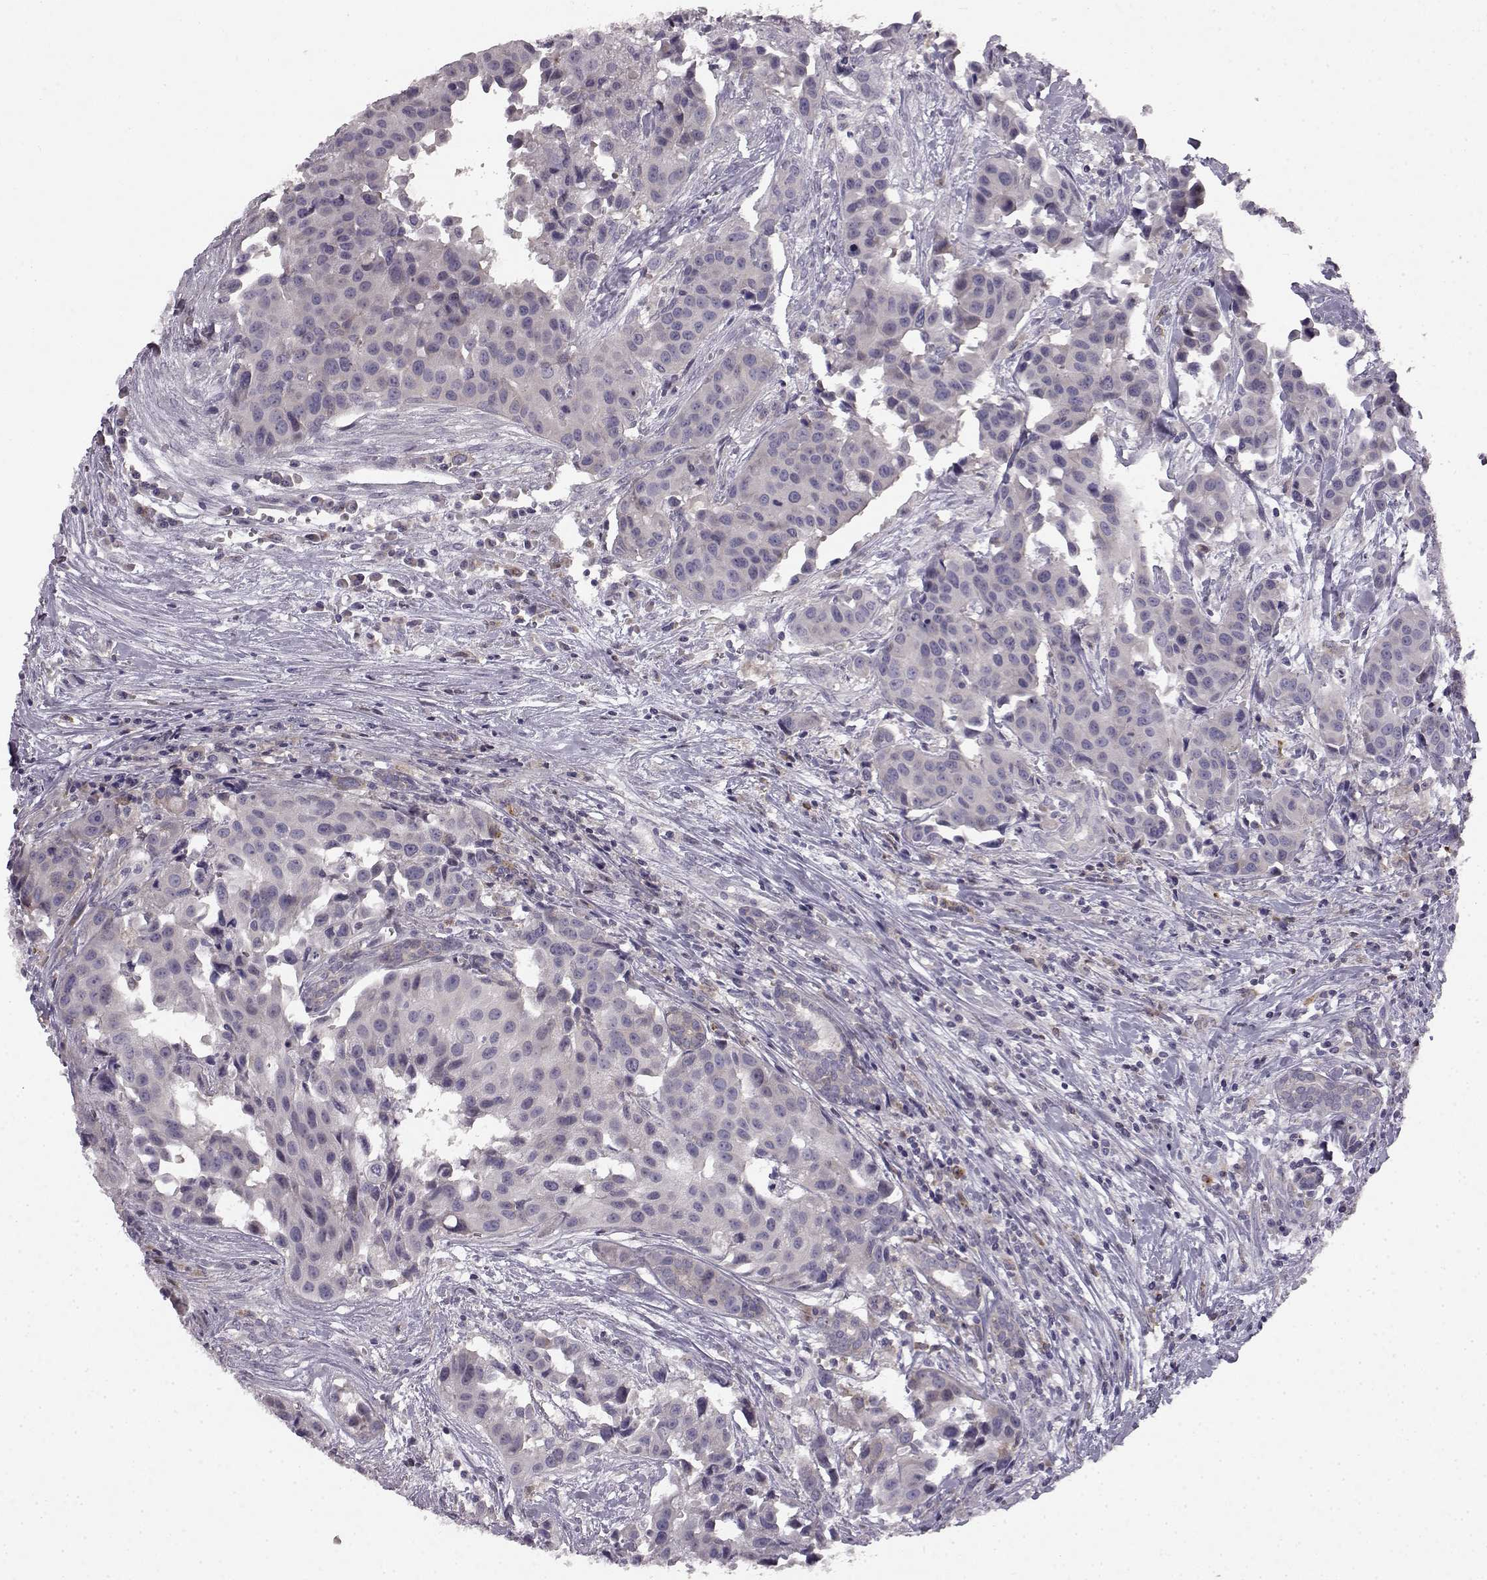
{"staining": {"intensity": "negative", "quantity": "none", "location": "none"}, "tissue": "head and neck cancer", "cell_type": "Tumor cells", "image_type": "cancer", "snomed": [{"axis": "morphology", "description": "Adenocarcinoma, NOS"}, {"axis": "topography", "description": "Head-Neck"}], "caption": "Tumor cells show no significant protein staining in adenocarcinoma (head and neck).", "gene": "SPAG17", "patient": {"sex": "male", "age": 76}}